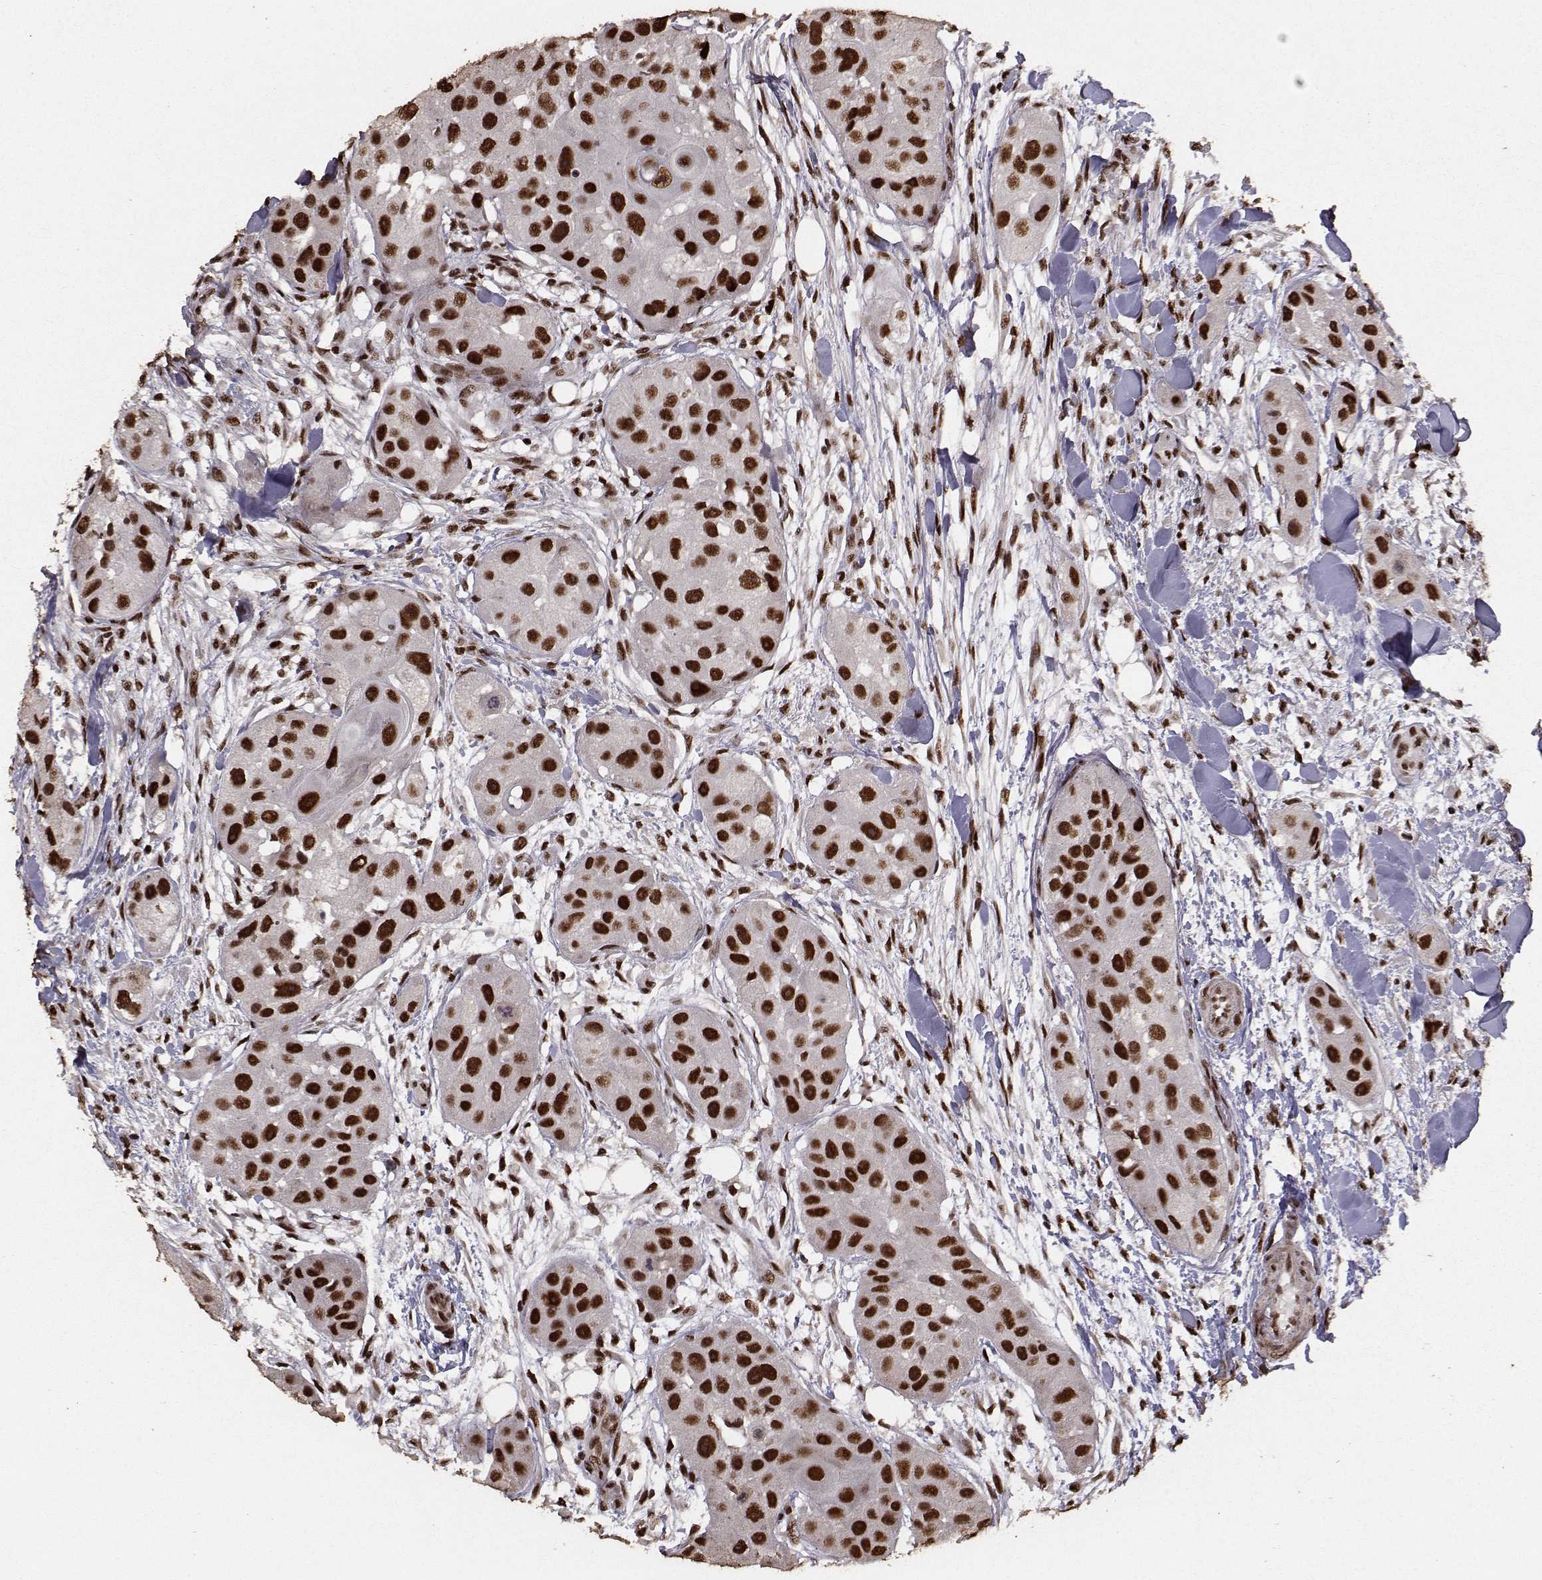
{"staining": {"intensity": "strong", "quantity": ">75%", "location": "nuclear"}, "tissue": "head and neck cancer", "cell_type": "Tumor cells", "image_type": "cancer", "snomed": [{"axis": "morphology", "description": "Squamous cell carcinoma, NOS"}, {"axis": "topography", "description": "Head-Neck"}], "caption": "A brown stain highlights strong nuclear positivity of a protein in human head and neck squamous cell carcinoma tumor cells.", "gene": "SF1", "patient": {"sex": "male", "age": 51}}